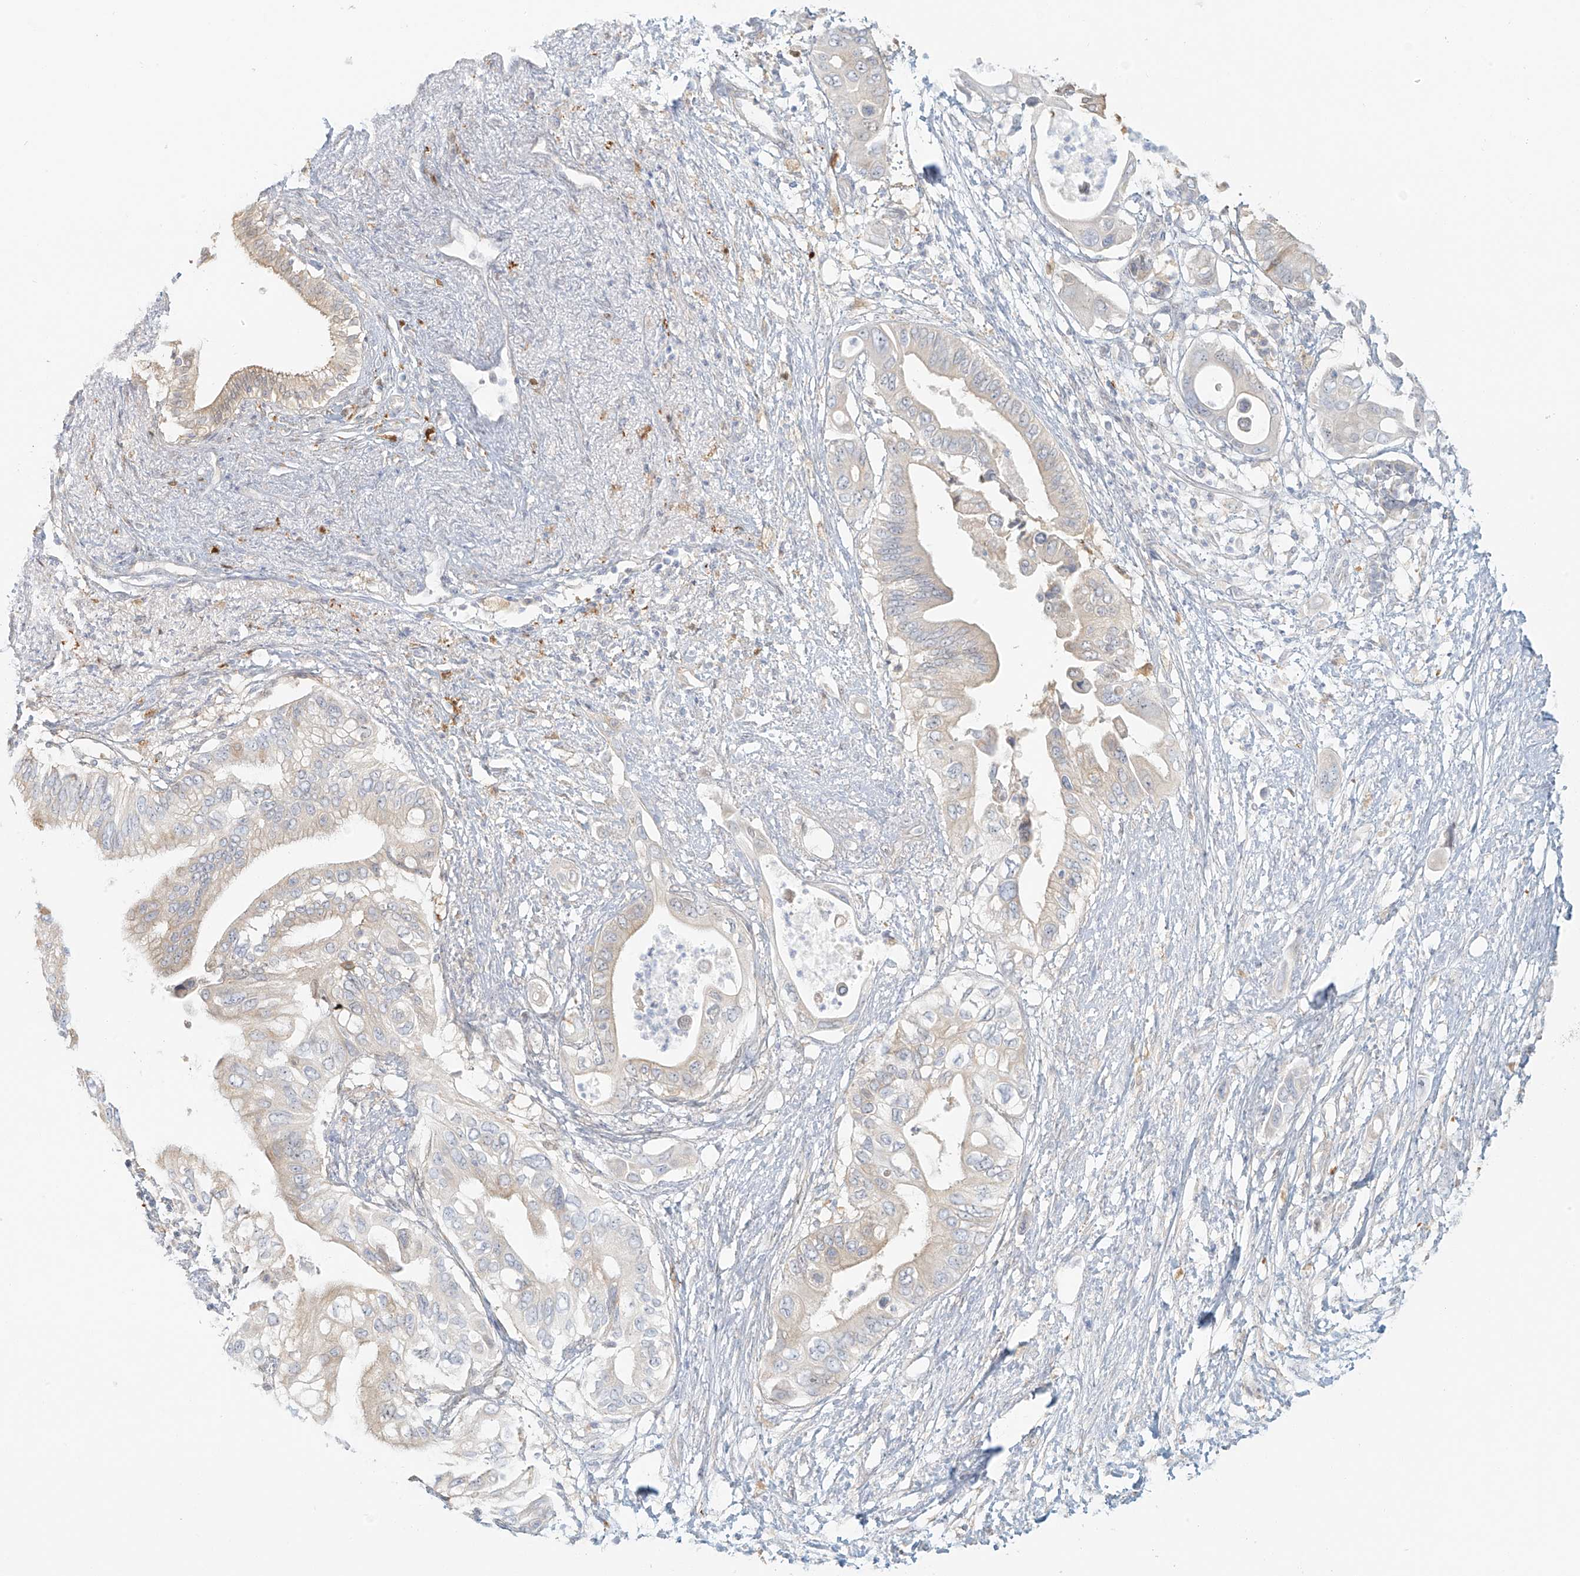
{"staining": {"intensity": "negative", "quantity": "none", "location": "none"}, "tissue": "pancreatic cancer", "cell_type": "Tumor cells", "image_type": "cancer", "snomed": [{"axis": "morphology", "description": "Adenocarcinoma, NOS"}, {"axis": "topography", "description": "Pancreas"}], "caption": "High magnification brightfield microscopy of pancreatic cancer (adenocarcinoma) stained with DAB (brown) and counterstained with hematoxylin (blue): tumor cells show no significant expression.", "gene": "UPK1B", "patient": {"sex": "male", "age": 66}}